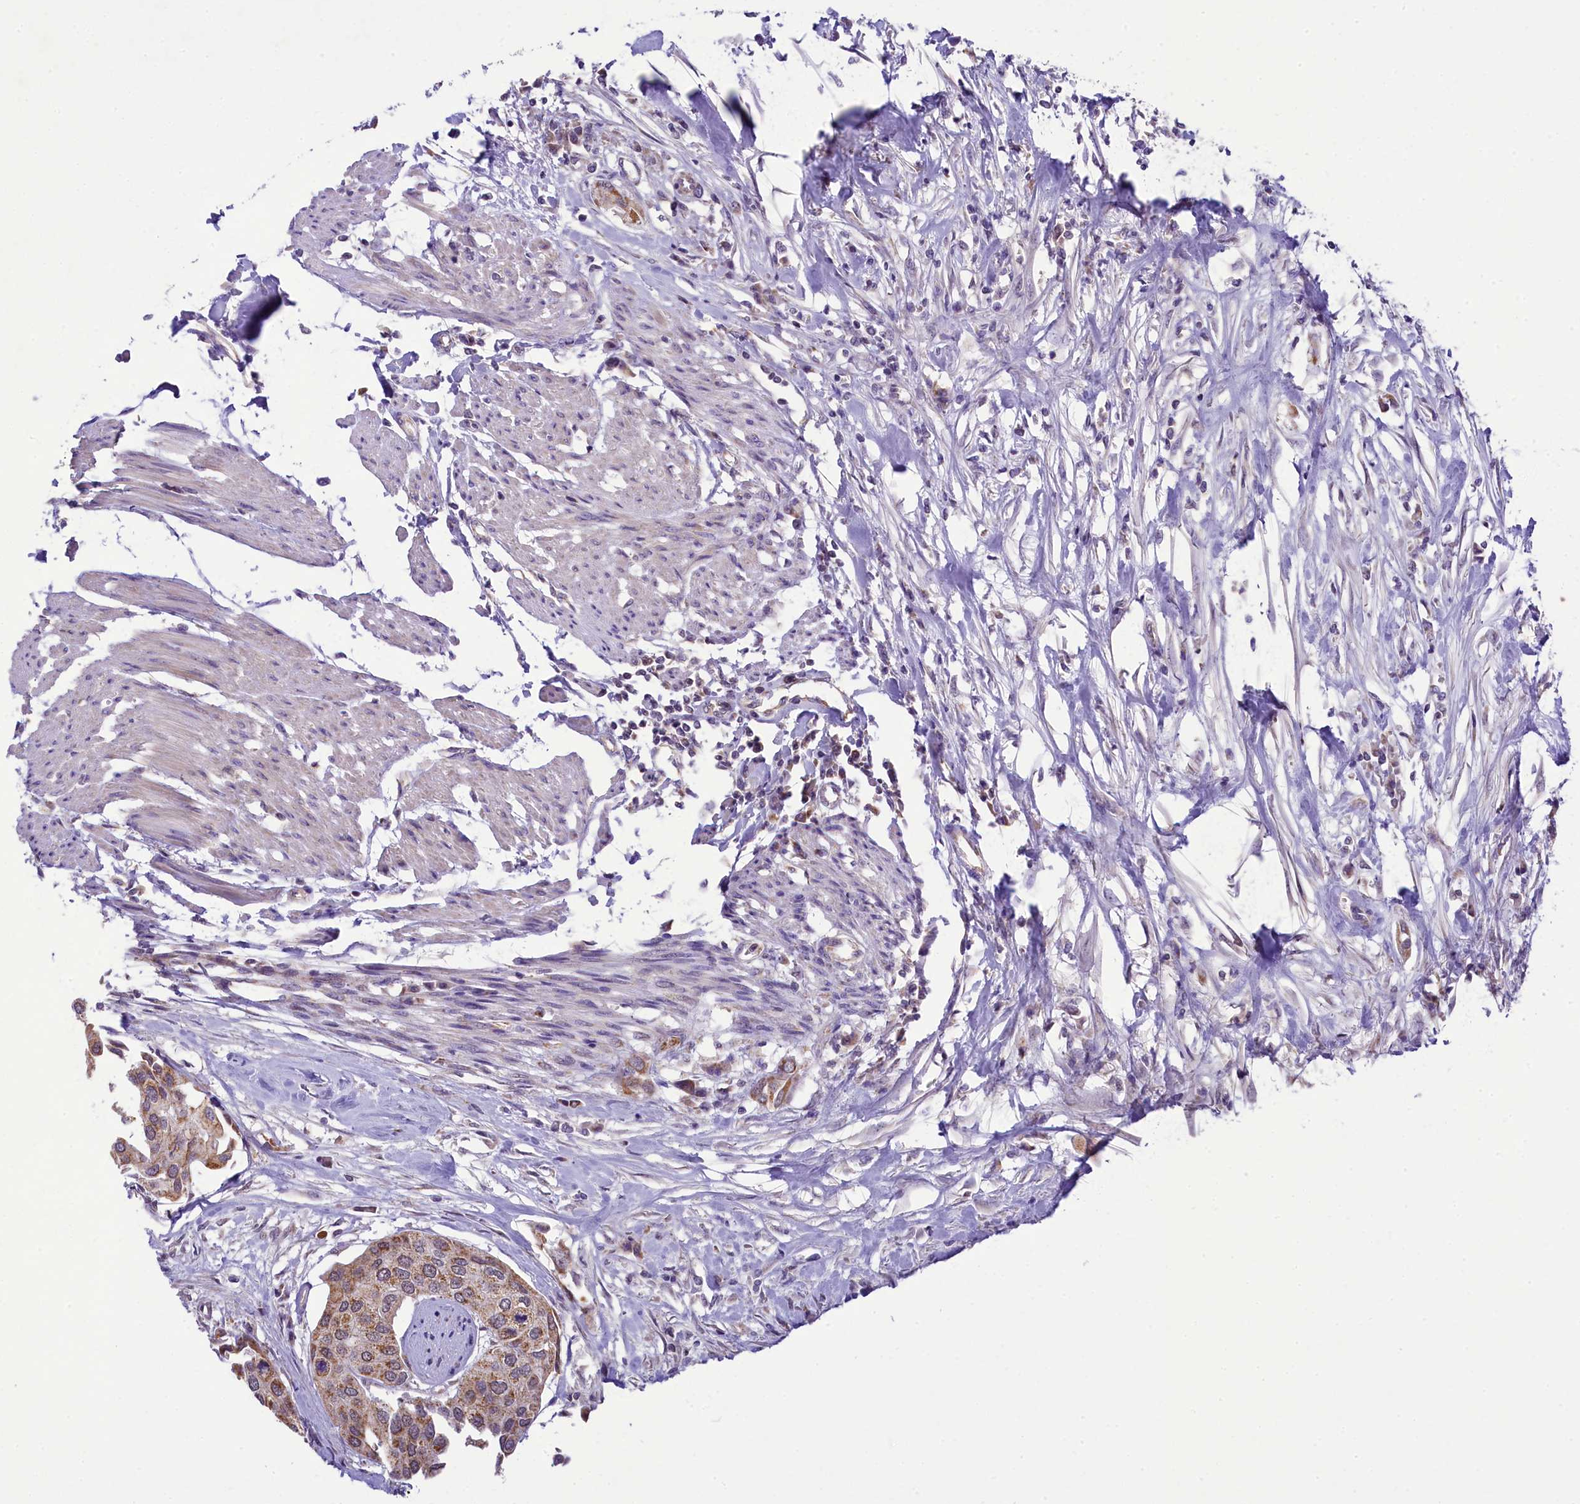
{"staining": {"intensity": "moderate", "quantity": "25%-75%", "location": "cytoplasmic/membranous"}, "tissue": "urothelial cancer", "cell_type": "Tumor cells", "image_type": "cancer", "snomed": [{"axis": "morphology", "description": "Urothelial carcinoma, High grade"}, {"axis": "topography", "description": "Urinary bladder"}], "caption": "Protein analysis of urothelial cancer tissue demonstrates moderate cytoplasmic/membranous positivity in approximately 25%-75% of tumor cells.", "gene": "PAF1", "patient": {"sex": "male", "age": 64}}